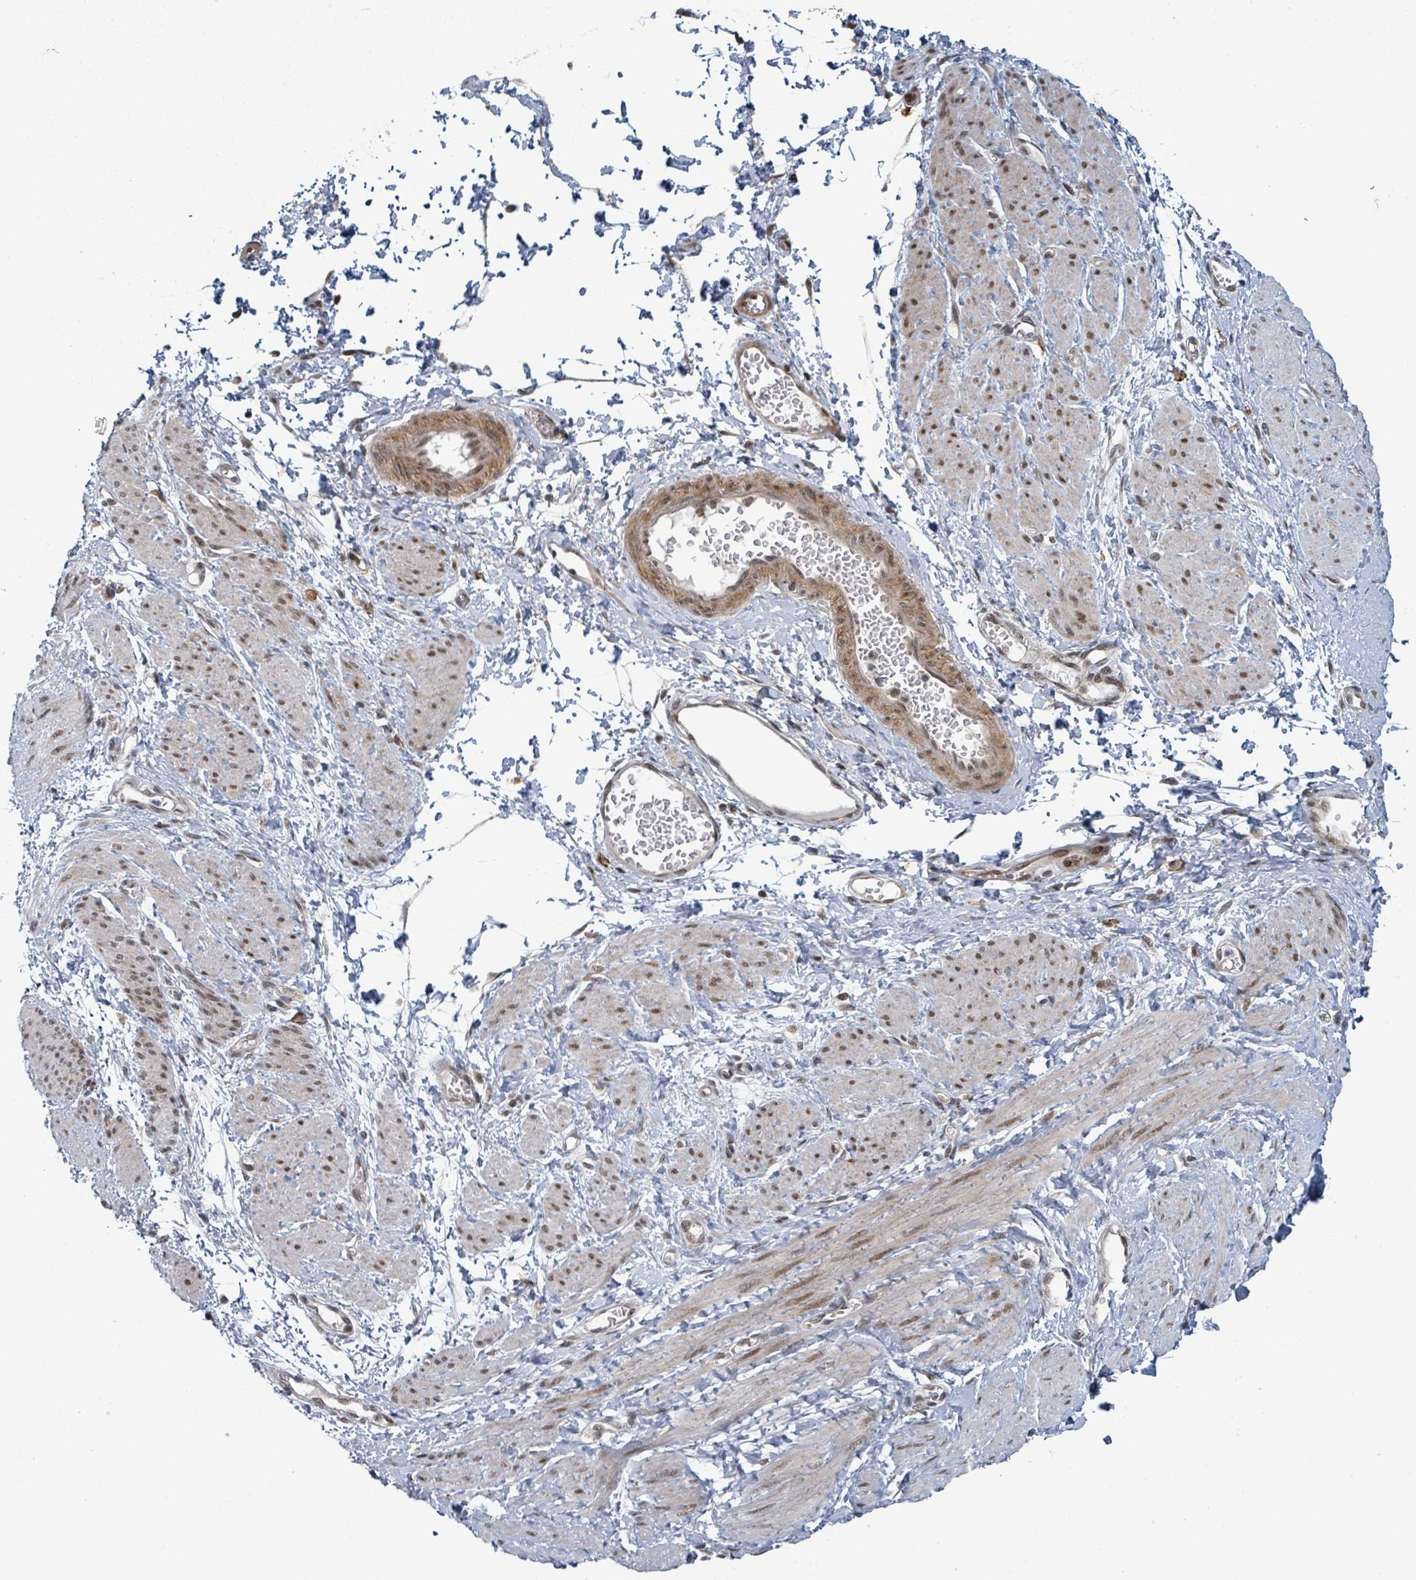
{"staining": {"intensity": "moderate", "quantity": "25%-75%", "location": "nuclear"}, "tissue": "smooth muscle", "cell_type": "Smooth muscle cells", "image_type": "normal", "snomed": [{"axis": "morphology", "description": "Normal tissue, NOS"}, {"axis": "topography", "description": "Smooth muscle"}, {"axis": "topography", "description": "Uterus"}], "caption": "This micrograph exhibits normal smooth muscle stained with IHC to label a protein in brown. The nuclear of smooth muscle cells show moderate positivity for the protein. Nuclei are counter-stained blue.", "gene": "GTF3C1", "patient": {"sex": "female", "age": 39}}